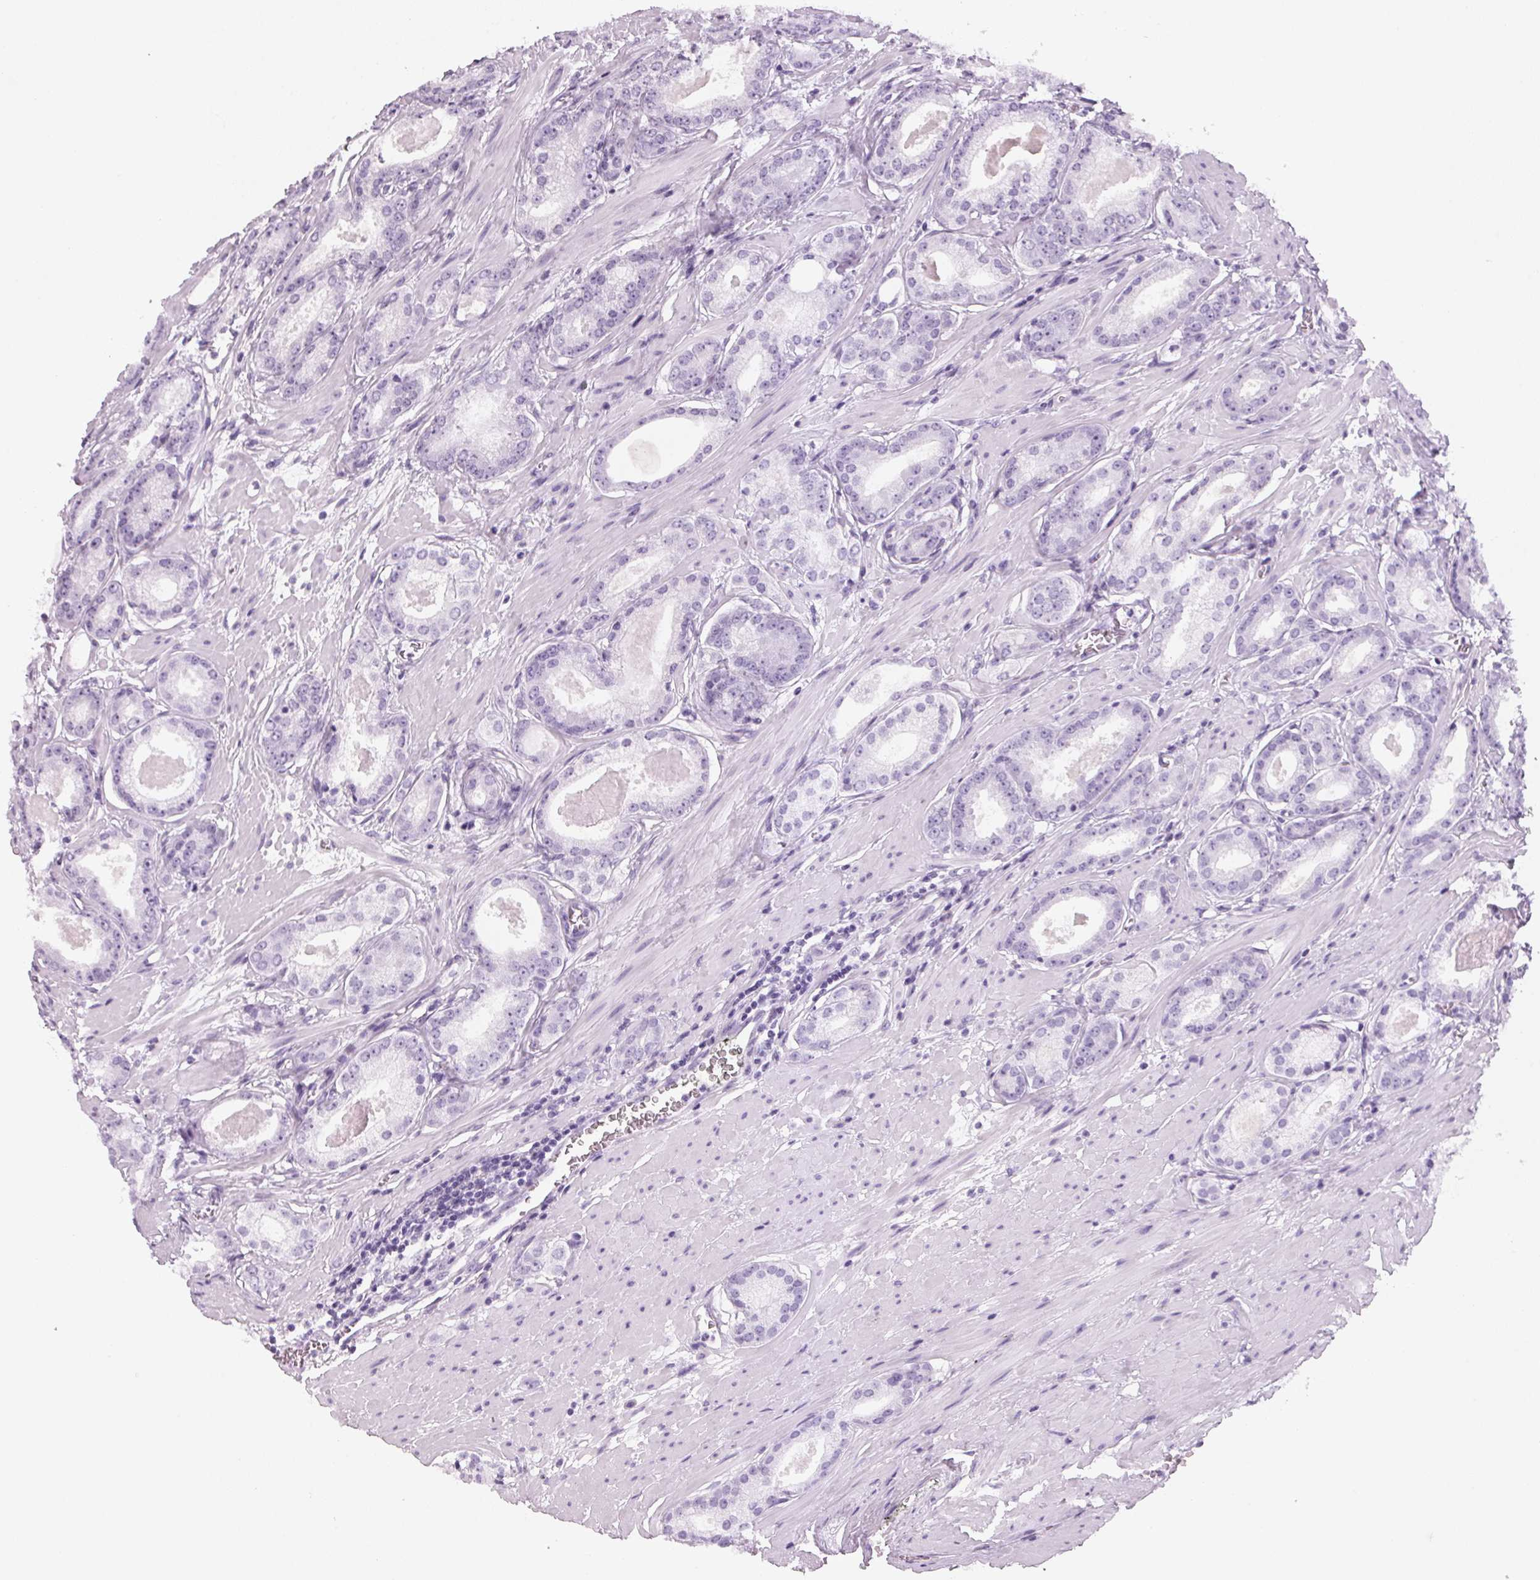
{"staining": {"intensity": "negative", "quantity": "none", "location": "none"}, "tissue": "prostate cancer", "cell_type": "Tumor cells", "image_type": "cancer", "snomed": [{"axis": "morphology", "description": "Adenocarcinoma, NOS"}, {"axis": "morphology", "description": "Adenocarcinoma, Low grade"}, {"axis": "topography", "description": "Prostate"}], "caption": "The image shows no significant expression in tumor cells of prostate adenocarcinoma.", "gene": "ADAM20", "patient": {"sex": "male", "age": 64}}